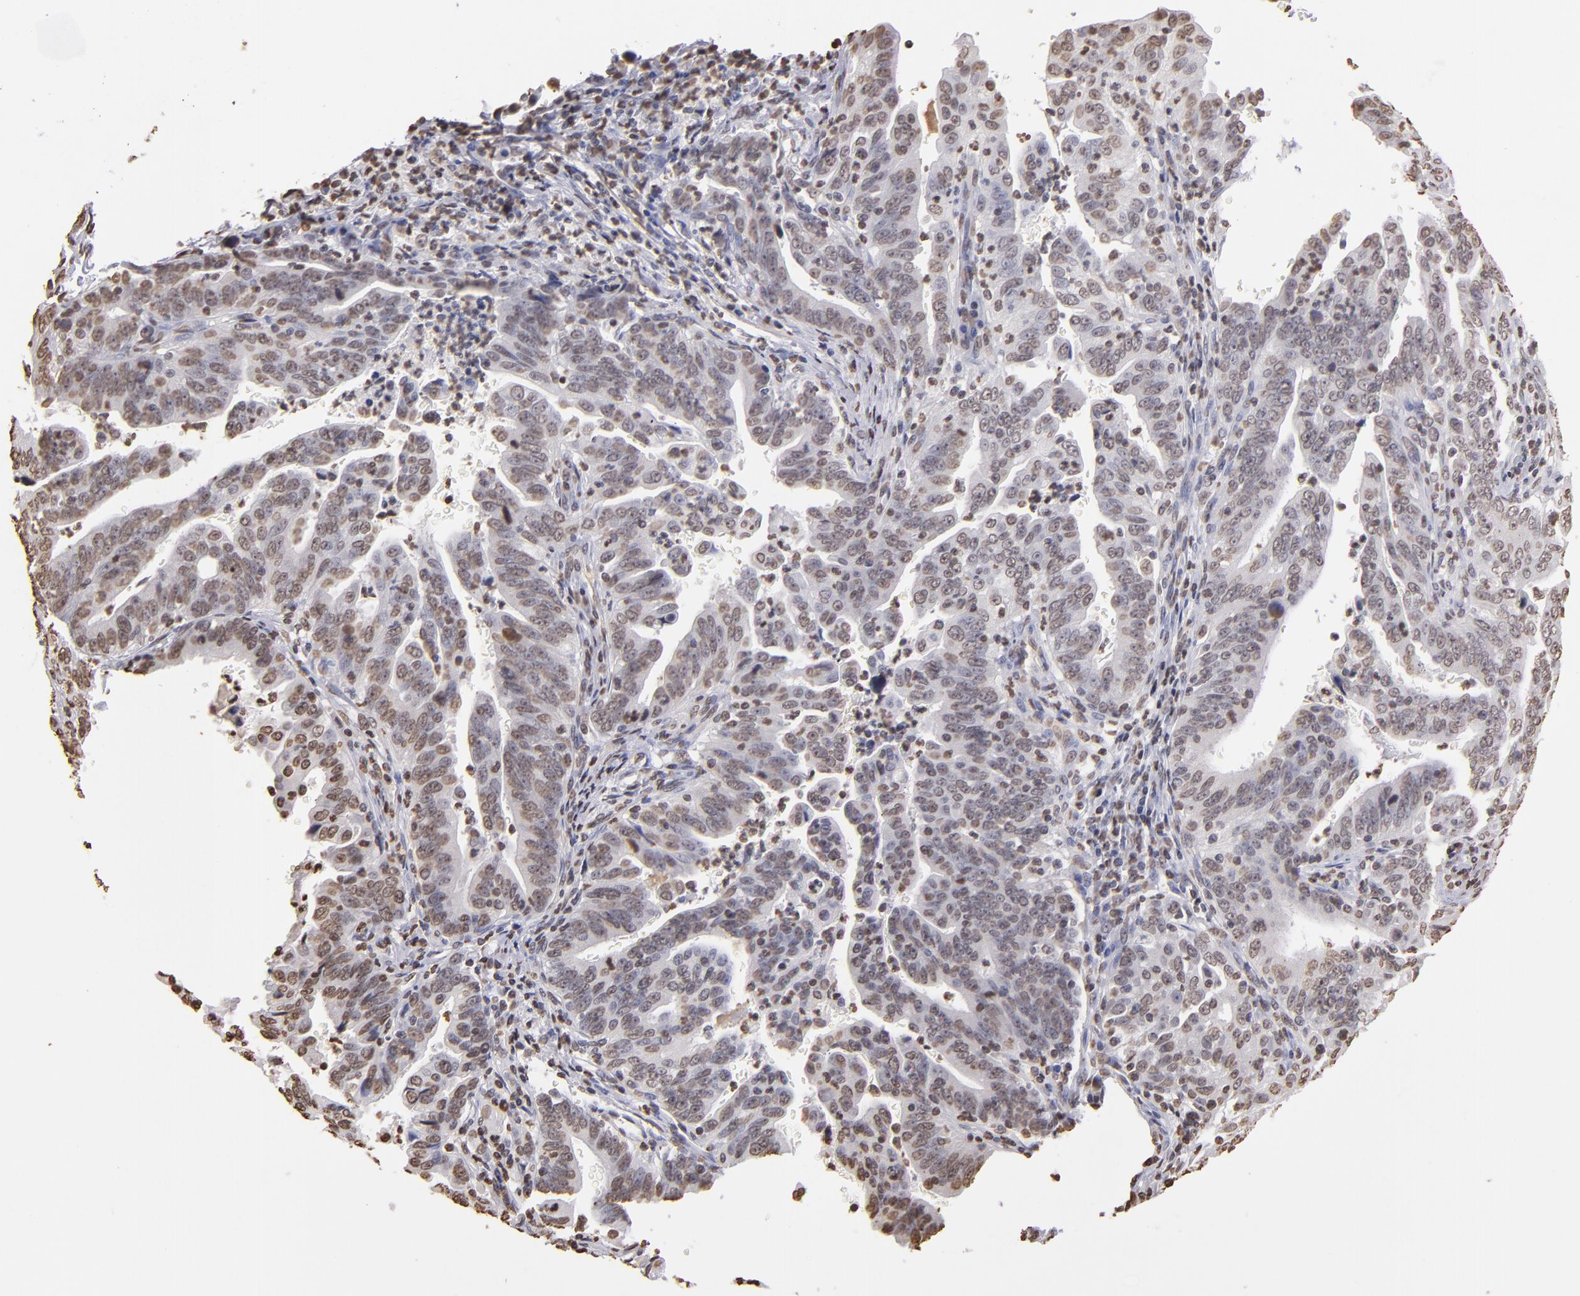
{"staining": {"intensity": "weak", "quantity": "25%-75%", "location": "nuclear"}, "tissue": "stomach cancer", "cell_type": "Tumor cells", "image_type": "cancer", "snomed": [{"axis": "morphology", "description": "Adenocarcinoma, NOS"}, {"axis": "topography", "description": "Stomach, upper"}], "caption": "Tumor cells reveal weak nuclear expression in approximately 25%-75% of cells in stomach cancer. Nuclei are stained in blue.", "gene": "LBX1", "patient": {"sex": "female", "age": 50}}